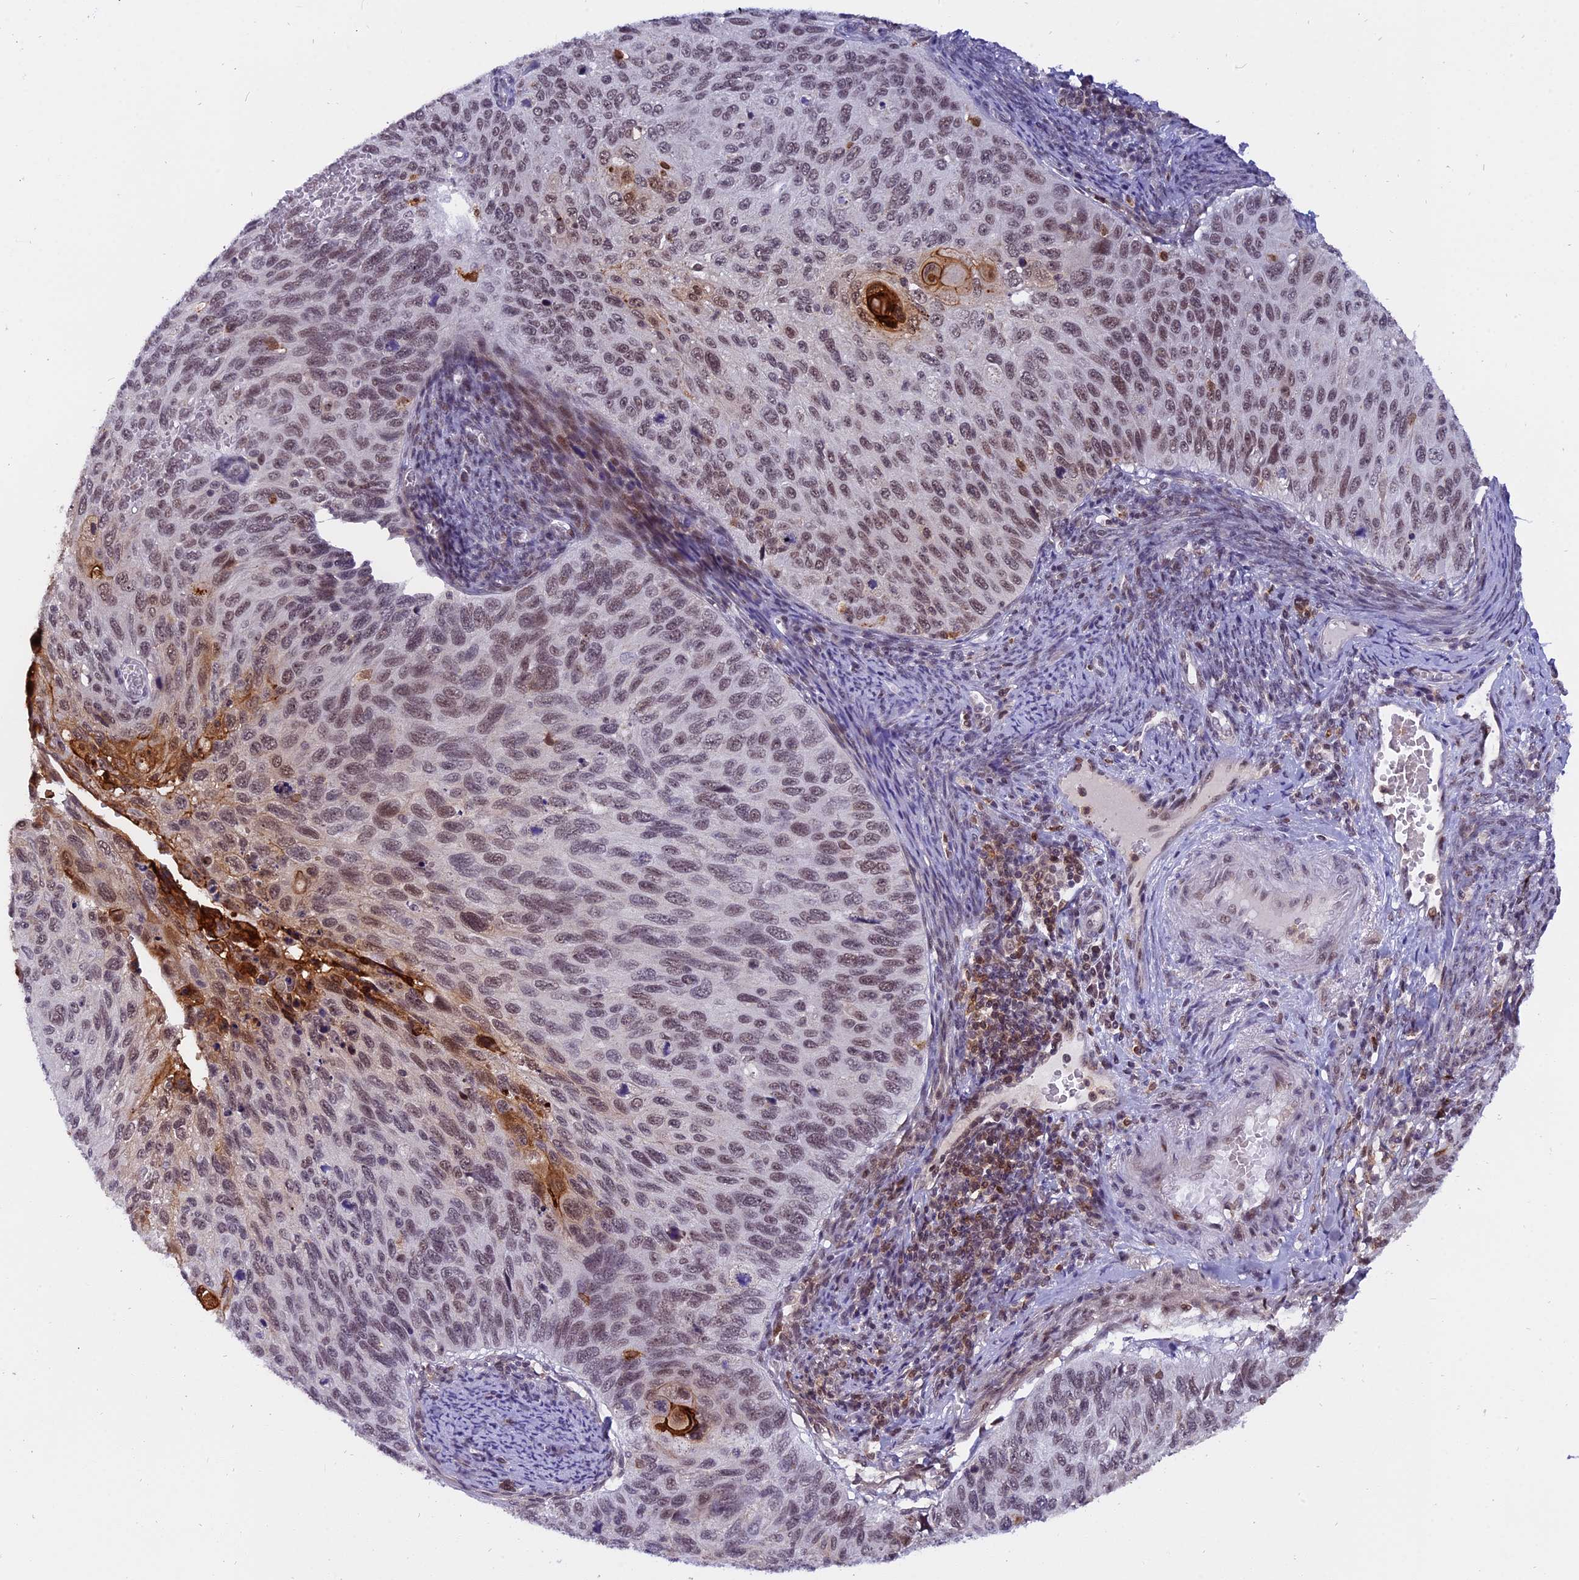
{"staining": {"intensity": "moderate", "quantity": "25%-75%", "location": "nuclear"}, "tissue": "cervical cancer", "cell_type": "Tumor cells", "image_type": "cancer", "snomed": [{"axis": "morphology", "description": "Squamous cell carcinoma, NOS"}, {"axis": "topography", "description": "Cervix"}], "caption": "A histopathology image of human cervical cancer stained for a protein reveals moderate nuclear brown staining in tumor cells.", "gene": "TADA3", "patient": {"sex": "female", "age": 70}}